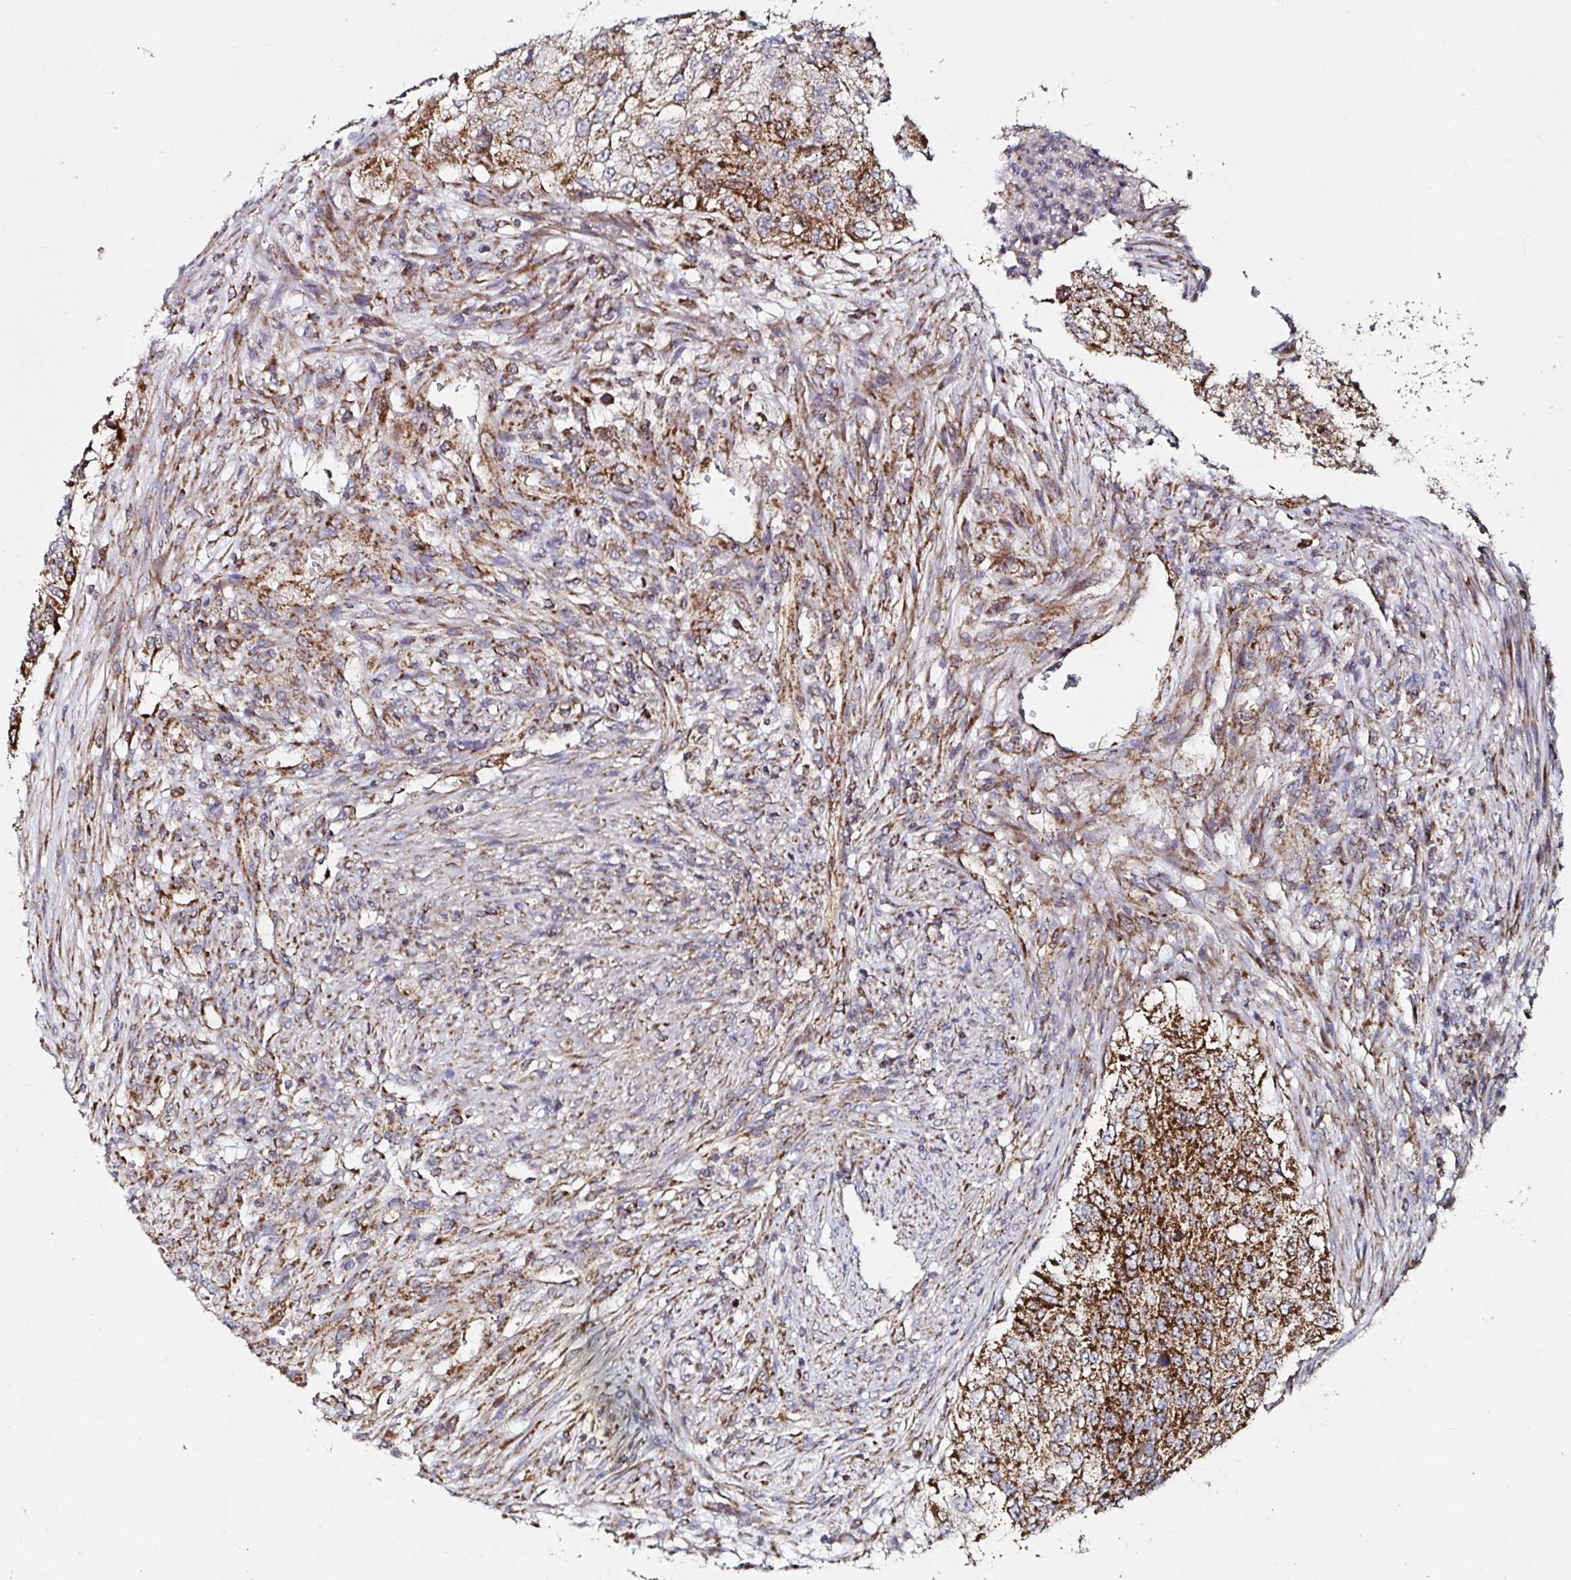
{"staining": {"intensity": "strong", "quantity": ">75%", "location": "cytoplasmic/membranous"}, "tissue": "urothelial cancer", "cell_type": "Tumor cells", "image_type": "cancer", "snomed": [{"axis": "morphology", "description": "Urothelial carcinoma, High grade"}, {"axis": "topography", "description": "Urinary bladder"}], "caption": "This histopathology image reveals high-grade urothelial carcinoma stained with IHC to label a protein in brown. The cytoplasmic/membranous of tumor cells show strong positivity for the protein. Nuclei are counter-stained blue.", "gene": "ATAD3B", "patient": {"sex": "female", "age": 60}}